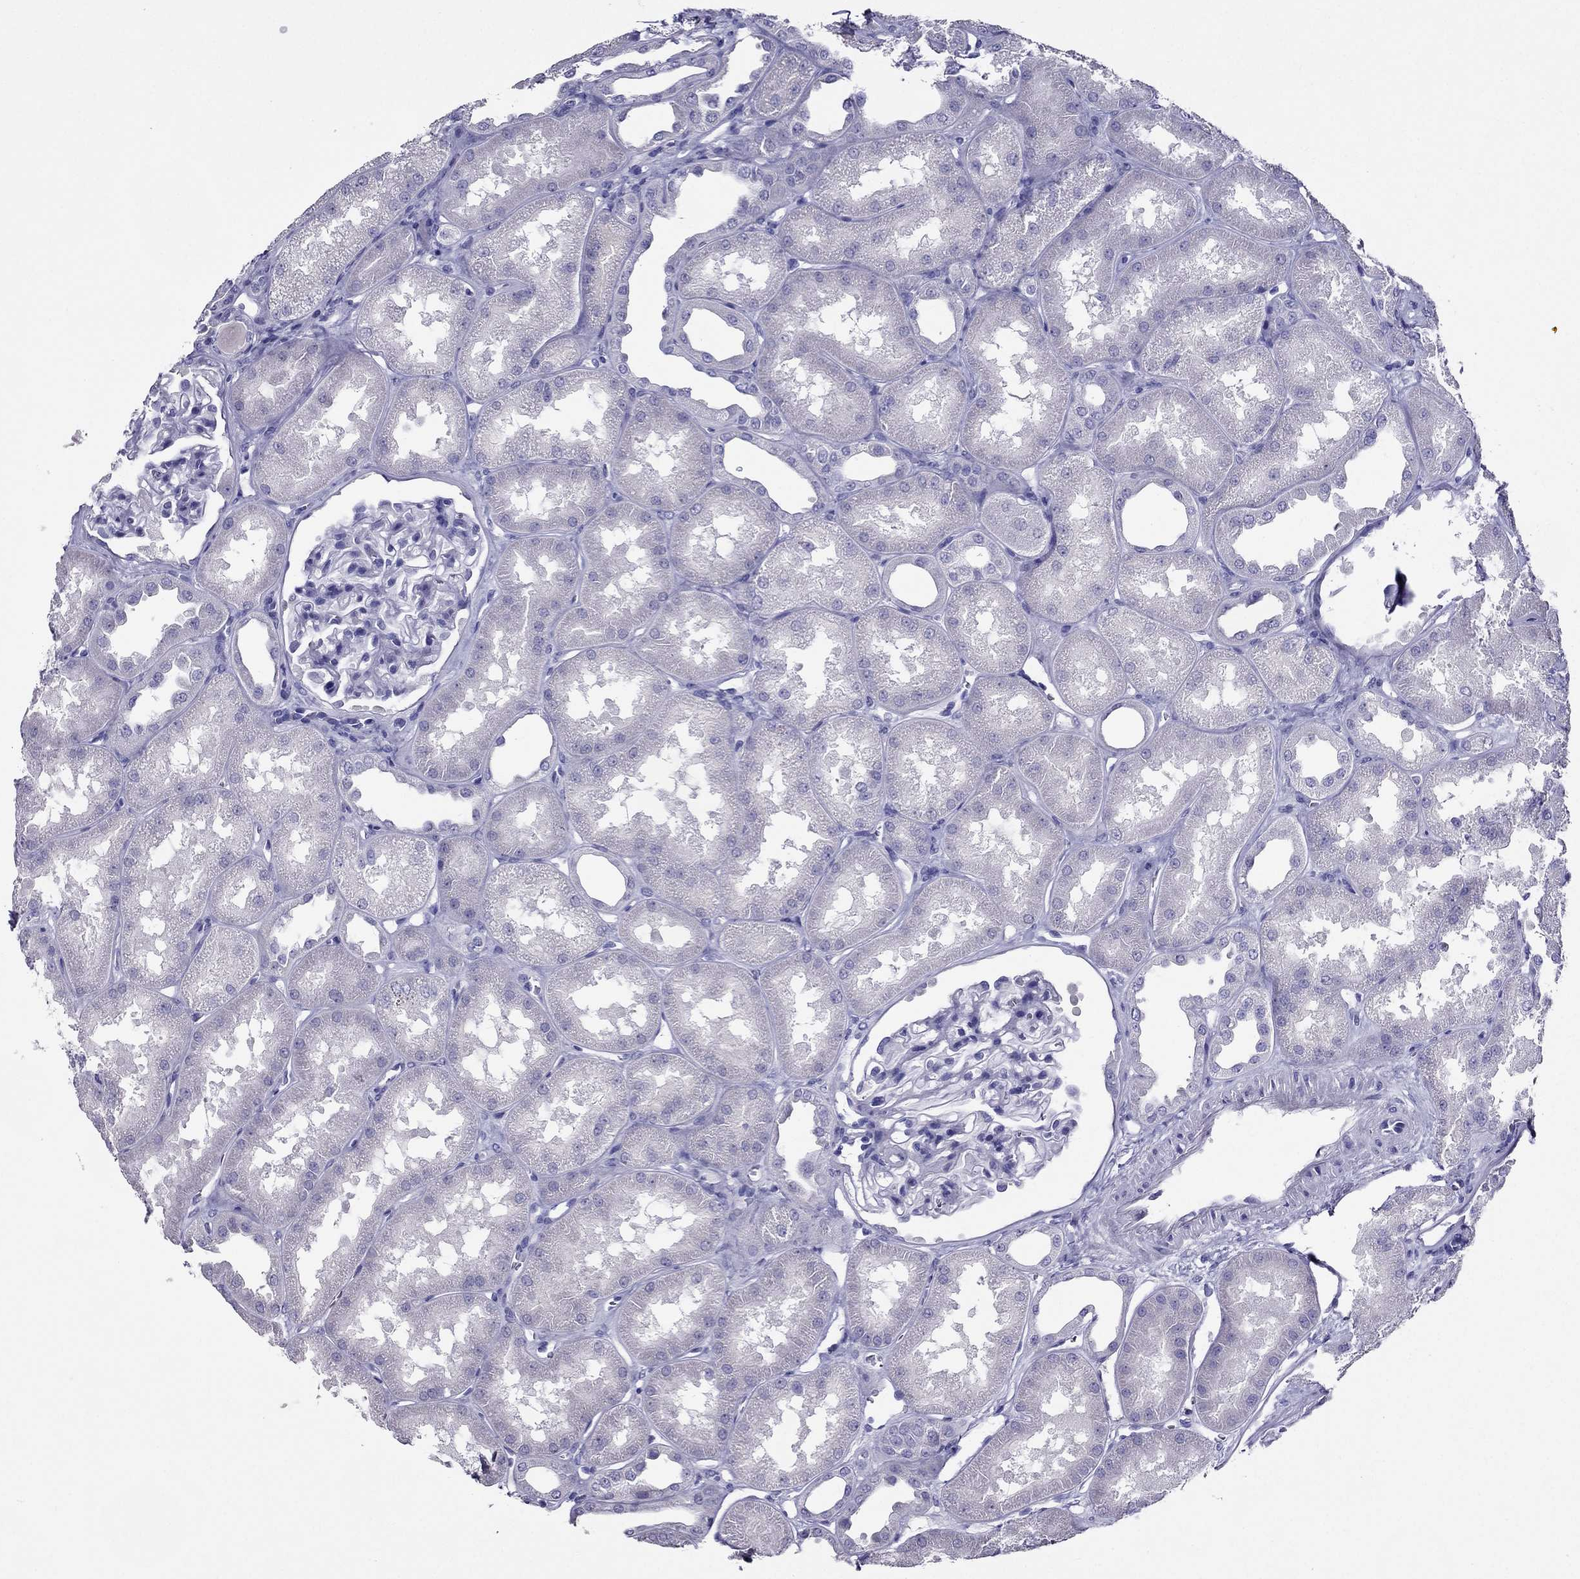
{"staining": {"intensity": "negative", "quantity": "none", "location": "none"}, "tissue": "kidney", "cell_type": "Cells in glomeruli", "image_type": "normal", "snomed": [{"axis": "morphology", "description": "Normal tissue, NOS"}, {"axis": "topography", "description": "Kidney"}], "caption": "This is an immunohistochemistry (IHC) micrograph of benign human kidney. There is no expression in cells in glomeruli.", "gene": "ZNF541", "patient": {"sex": "male", "age": 61}}